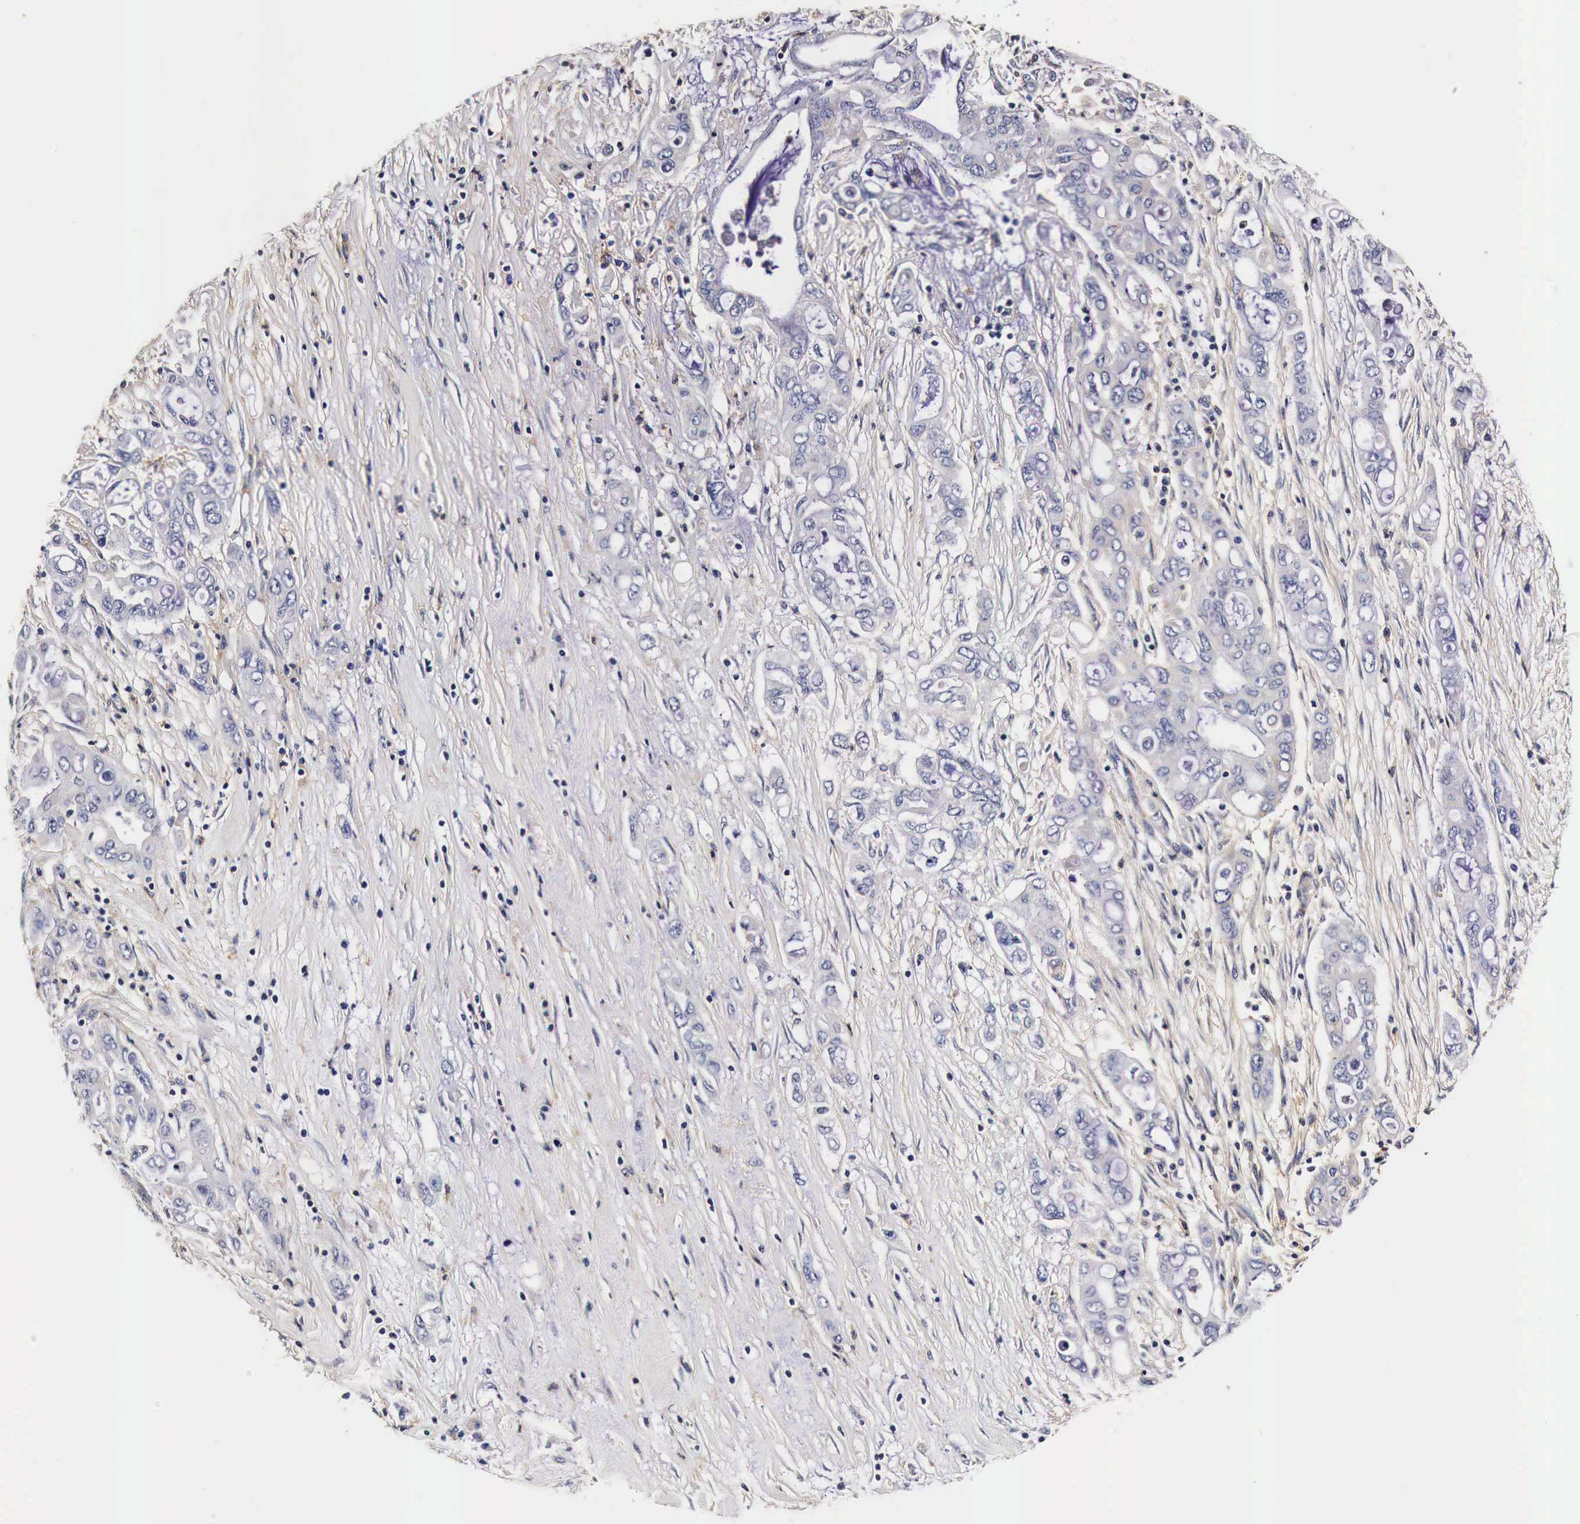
{"staining": {"intensity": "negative", "quantity": "none", "location": "none"}, "tissue": "pancreatic cancer", "cell_type": "Tumor cells", "image_type": "cancer", "snomed": [{"axis": "morphology", "description": "Adenocarcinoma, NOS"}, {"axis": "topography", "description": "Pancreas"}], "caption": "Tumor cells are negative for brown protein staining in pancreatic cancer.", "gene": "RP2", "patient": {"sex": "female", "age": 57}}